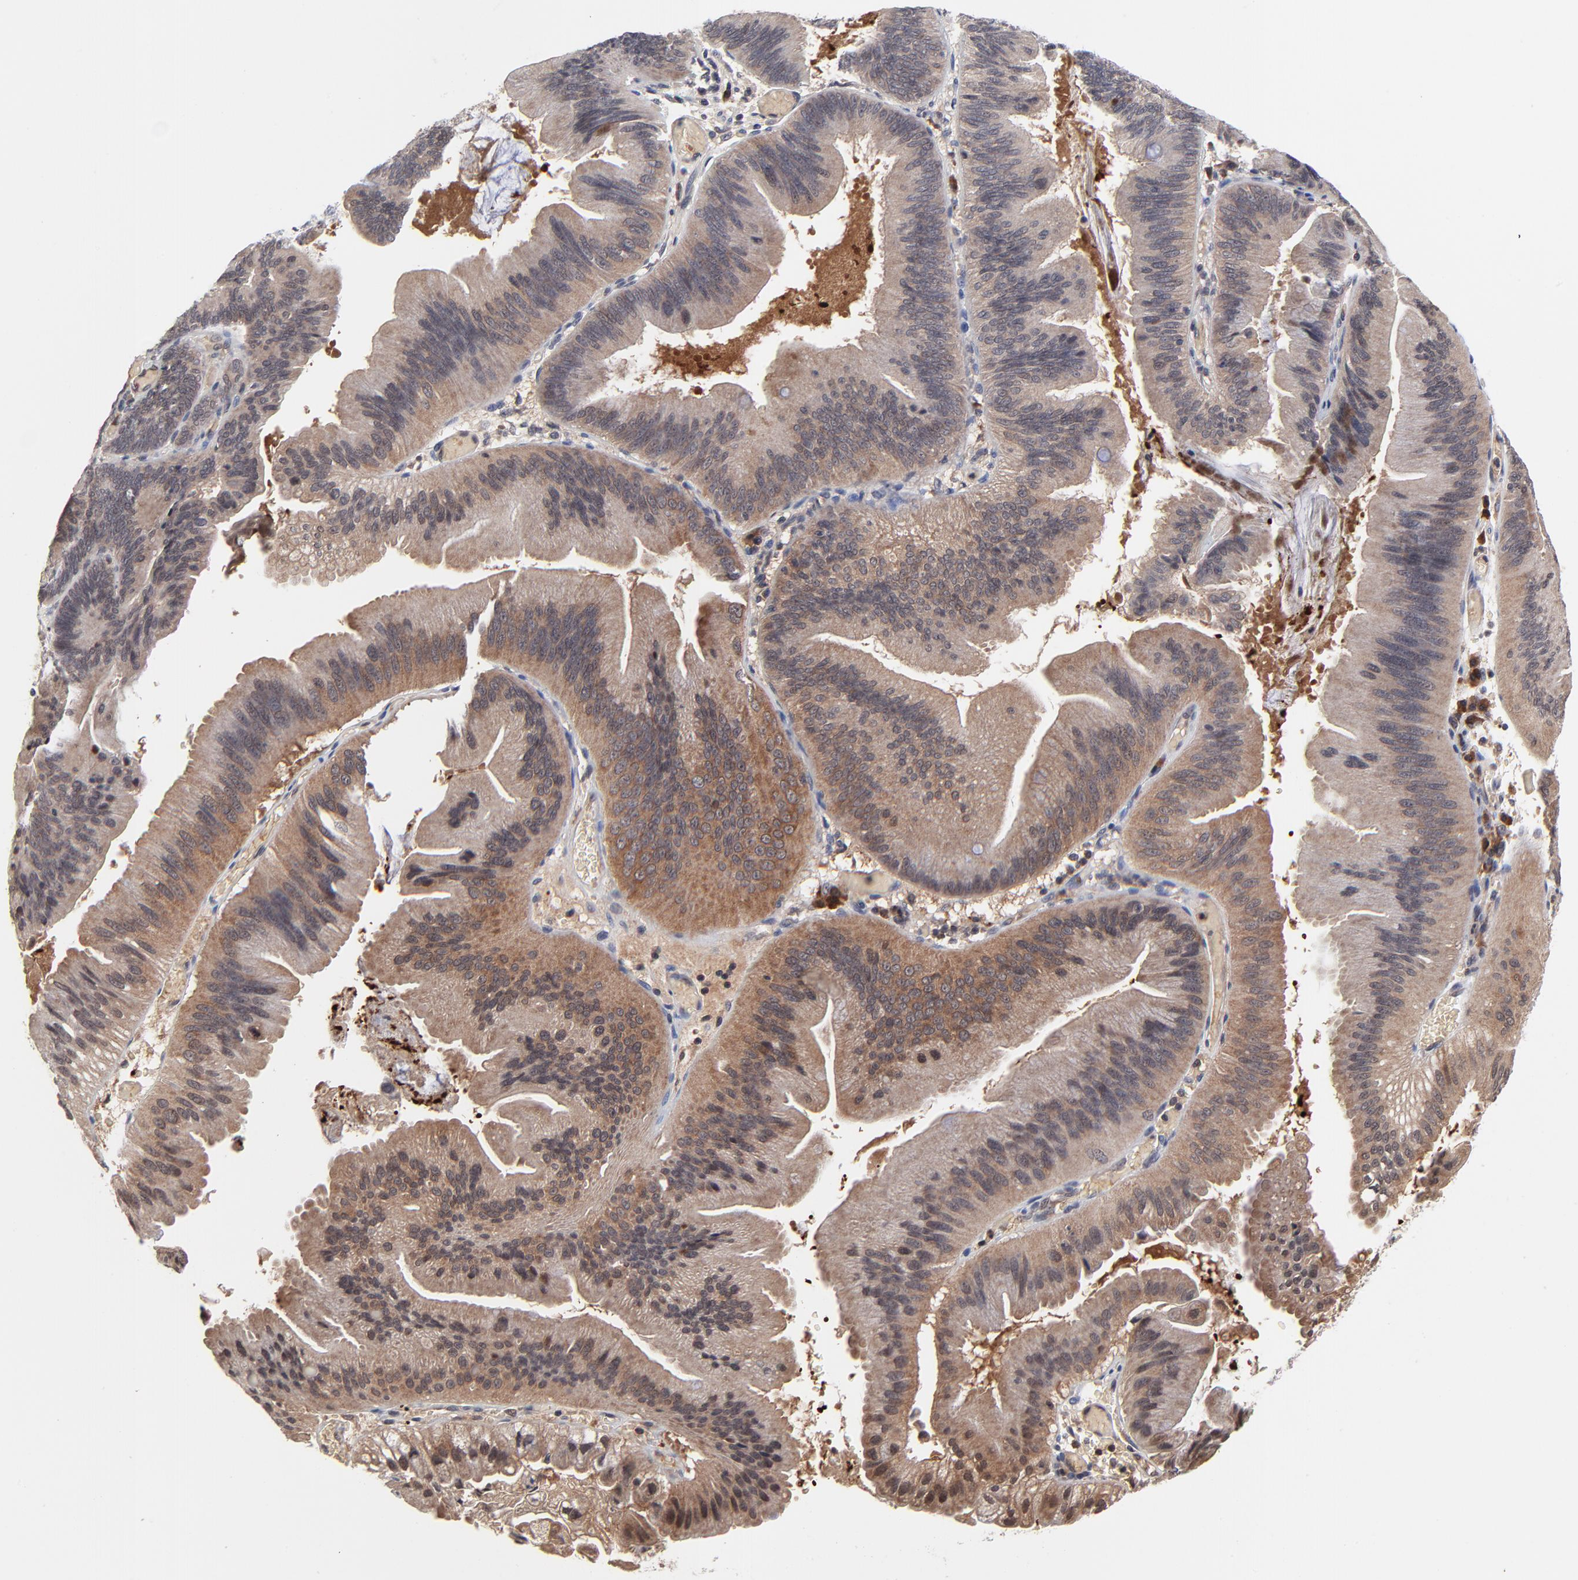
{"staining": {"intensity": "moderate", "quantity": ">75%", "location": "cytoplasmic/membranous,nuclear"}, "tissue": "pancreatic cancer", "cell_type": "Tumor cells", "image_type": "cancer", "snomed": [{"axis": "morphology", "description": "Adenocarcinoma, NOS"}, {"axis": "topography", "description": "Pancreas"}], "caption": "A histopathology image of pancreatic cancer (adenocarcinoma) stained for a protein demonstrates moderate cytoplasmic/membranous and nuclear brown staining in tumor cells.", "gene": "CASP10", "patient": {"sex": "male", "age": 82}}